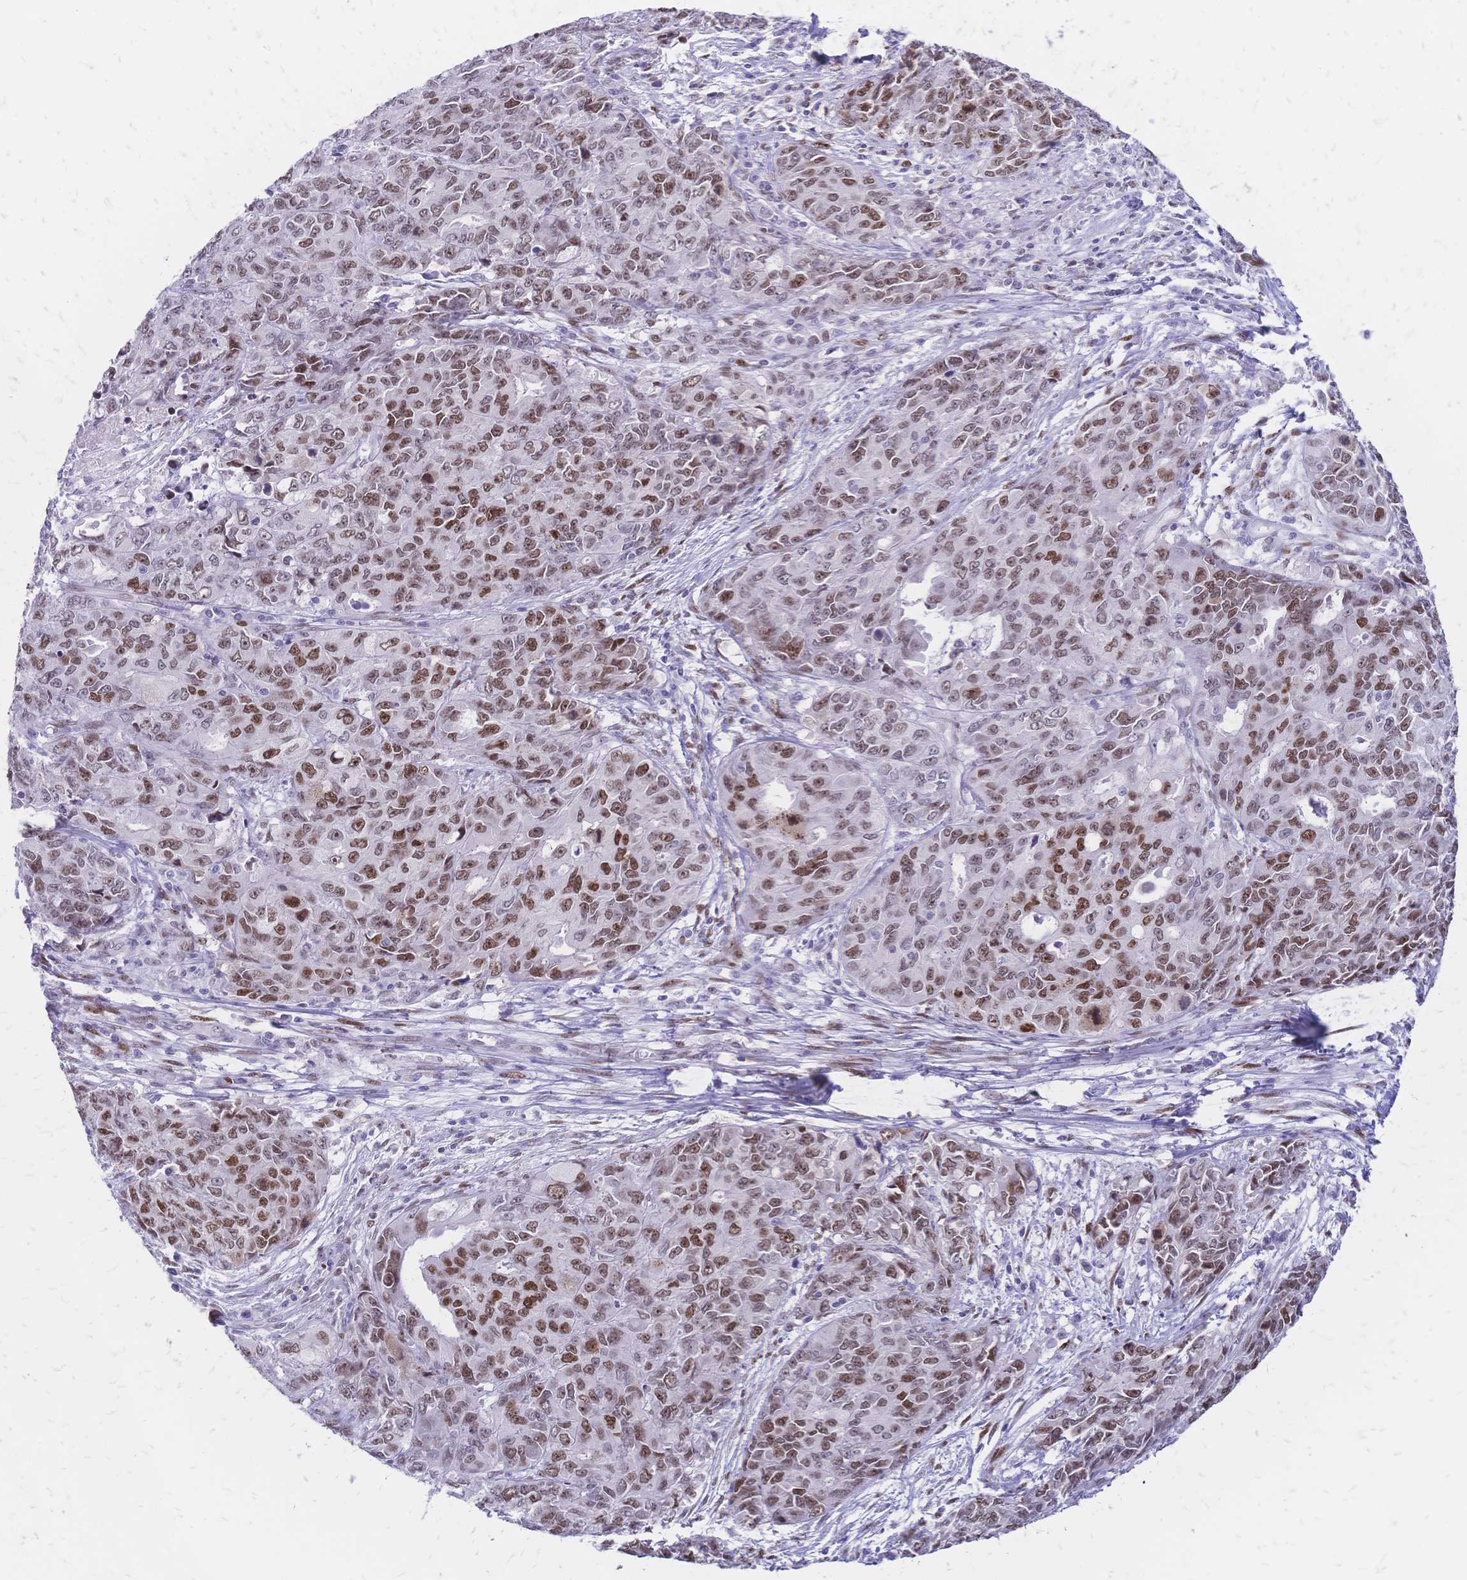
{"staining": {"intensity": "moderate", "quantity": ">75%", "location": "nuclear"}, "tissue": "endometrial cancer", "cell_type": "Tumor cells", "image_type": "cancer", "snomed": [{"axis": "morphology", "description": "Adenocarcinoma, NOS"}, {"axis": "topography", "description": "Uterus"}], "caption": "This is an image of IHC staining of endometrial cancer (adenocarcinoma), which shows moderate staining in the nuclear of tumor cells.", "gene": "NFIC", "patient": {"sex": "female", "age": 79}}